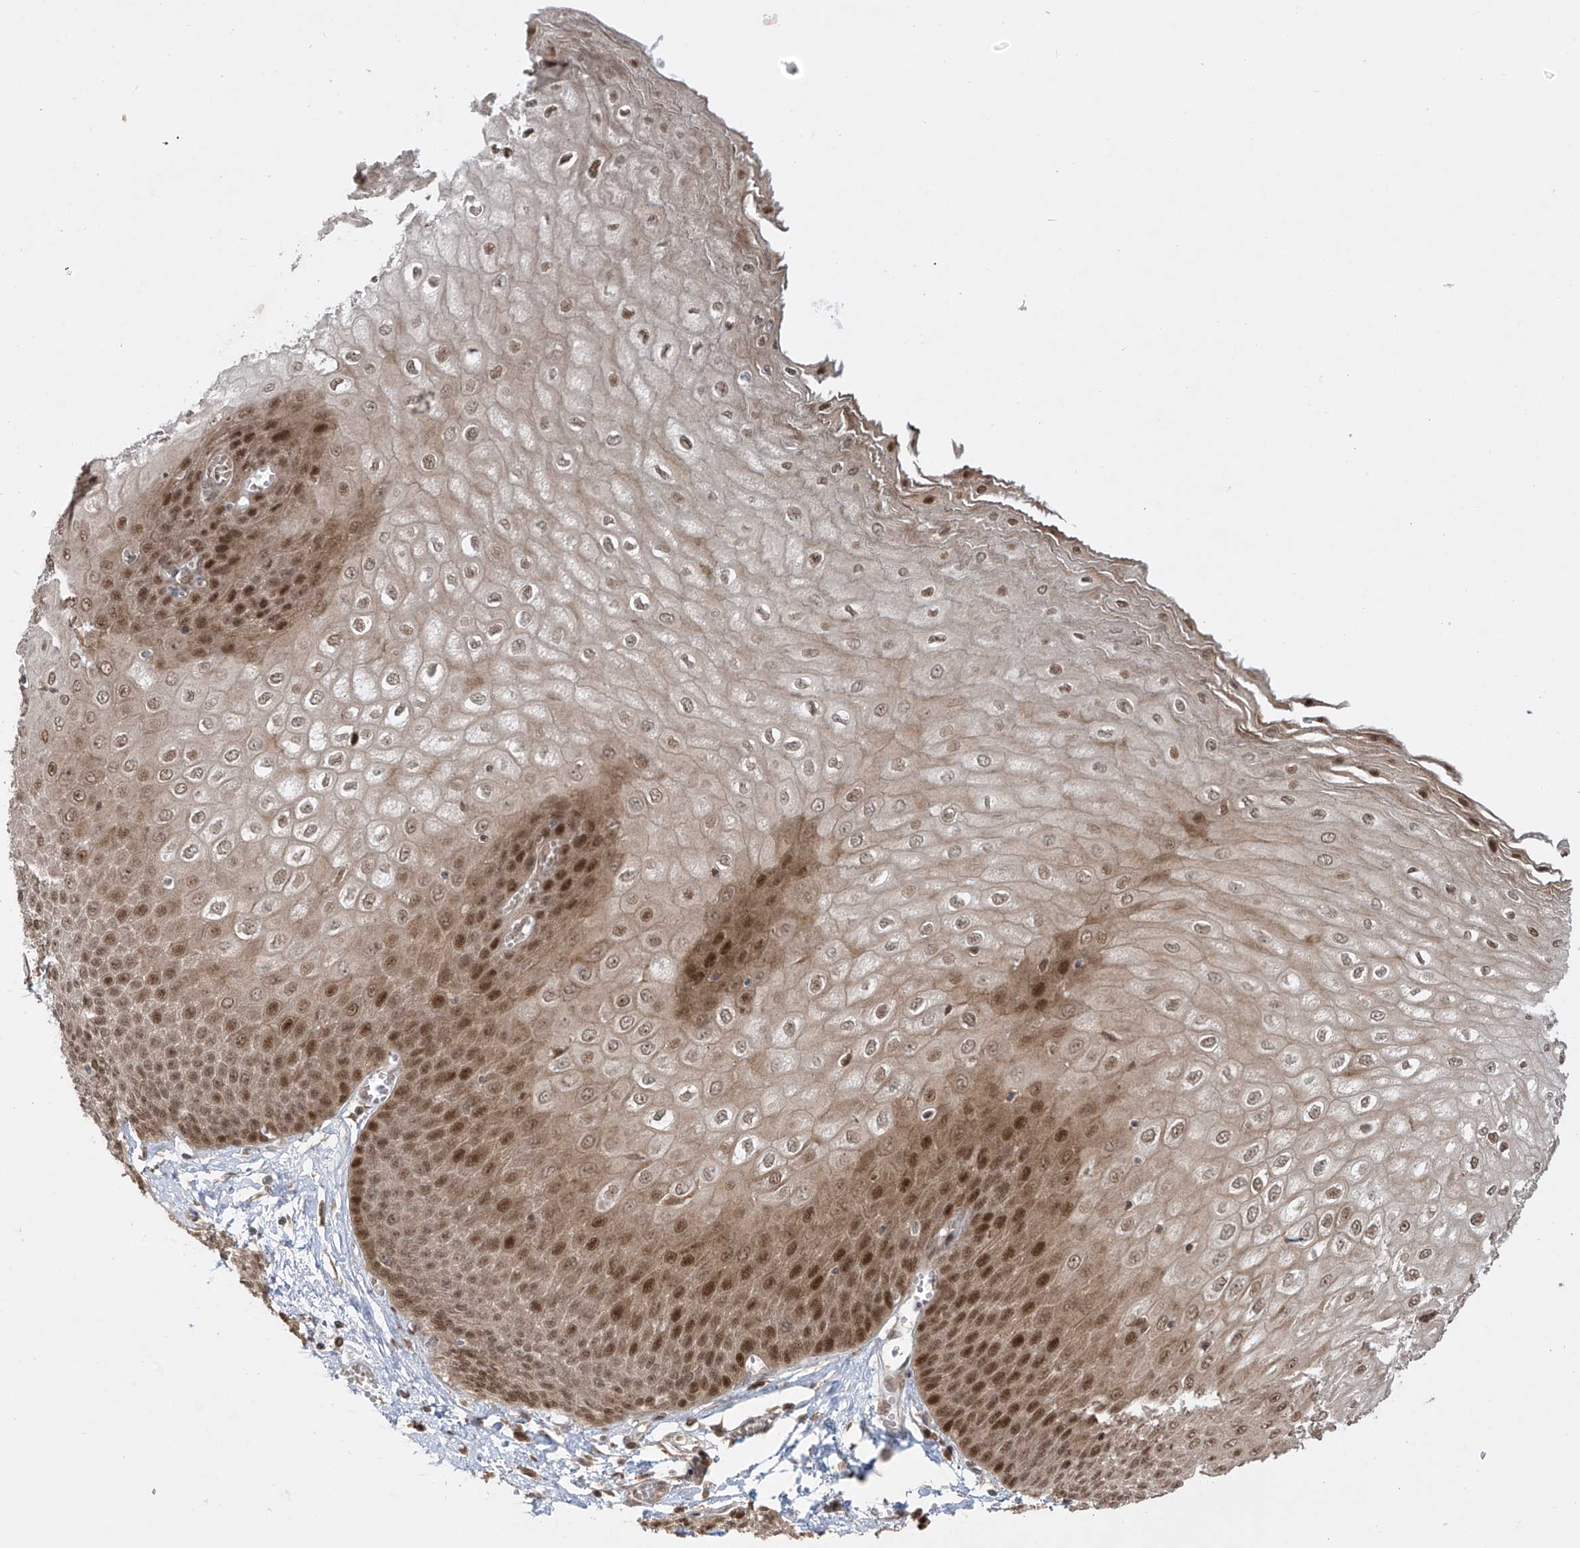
{"staining": {"intensity": "strong", "quantity": "<25%", "location": "cytoplasmic/membranous,nuclear"}, "tissue": "esophagus", "cell_type": "Squamous epithelial cells", "image_type": "normal", "snomed": [{"axis": "morphology", "description": "Normal tissue, NOS"}, {"axis": "topography", "description": "Esophagus"}], "caption": "IHC (DAB (3,3'-diaminobenzidine)) staining of unremarkable human esophagus exhibits strong cytoplasmic/membranous,nuclear protein positivity in approximately <25% of squamous epithelial cells.", "gene": "PPAT", "patient": {"sex": "male", "age": 60}}